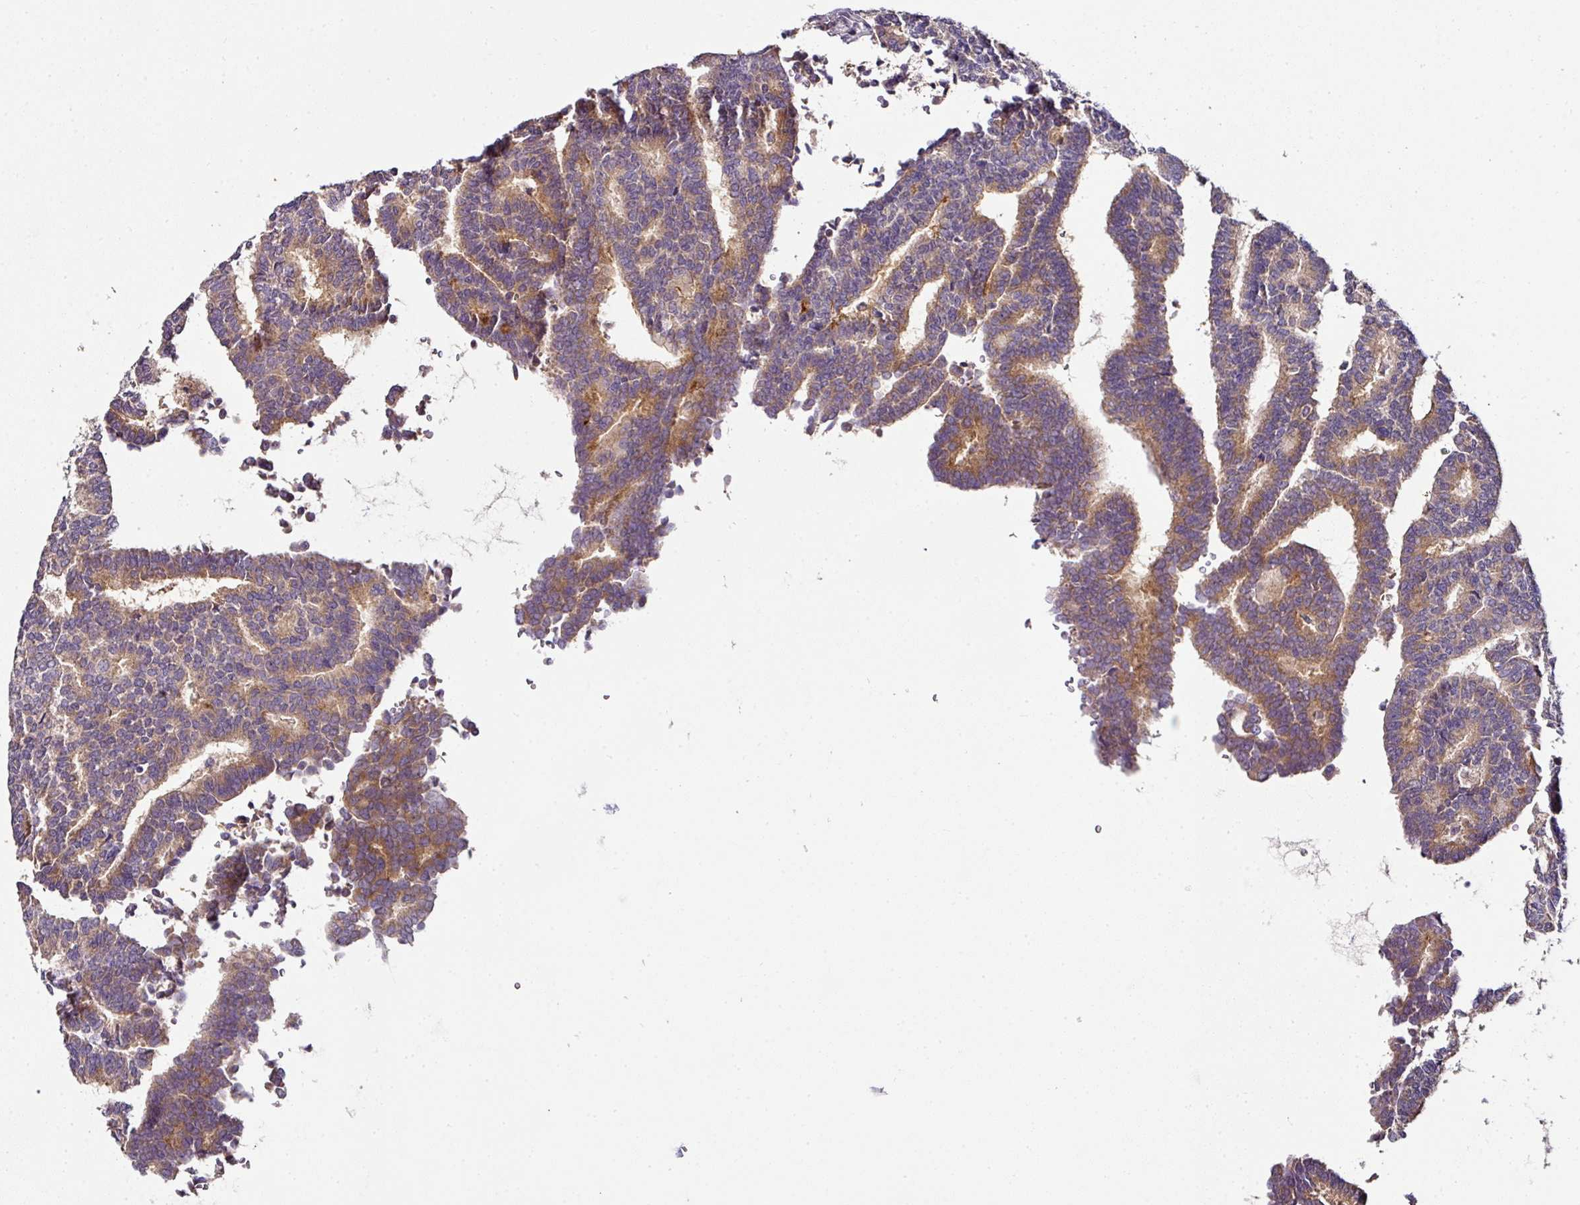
{"staining": {"intensity": "moderate", "quantity": ">75%", "location": "cytoplasmic/membranous"}, "tissue": "thyroid cancer", "cell_type": "Tumor cells", "image_type": "cancer", "snomed": [{"axis": "morphology", "description": "Papillary adenocarcinoma, NOS"}, {"axis": "topography", "description": "Thyroid gland"}], "caption": "Moderate cytoplasmic/membranous protein expression is identified in approximately >75% of tumor cells in thyroid cancer (papillary adenocarcinoma).", "gene": "SKIC2", "patient": {"sex": "female", "age": 35}}